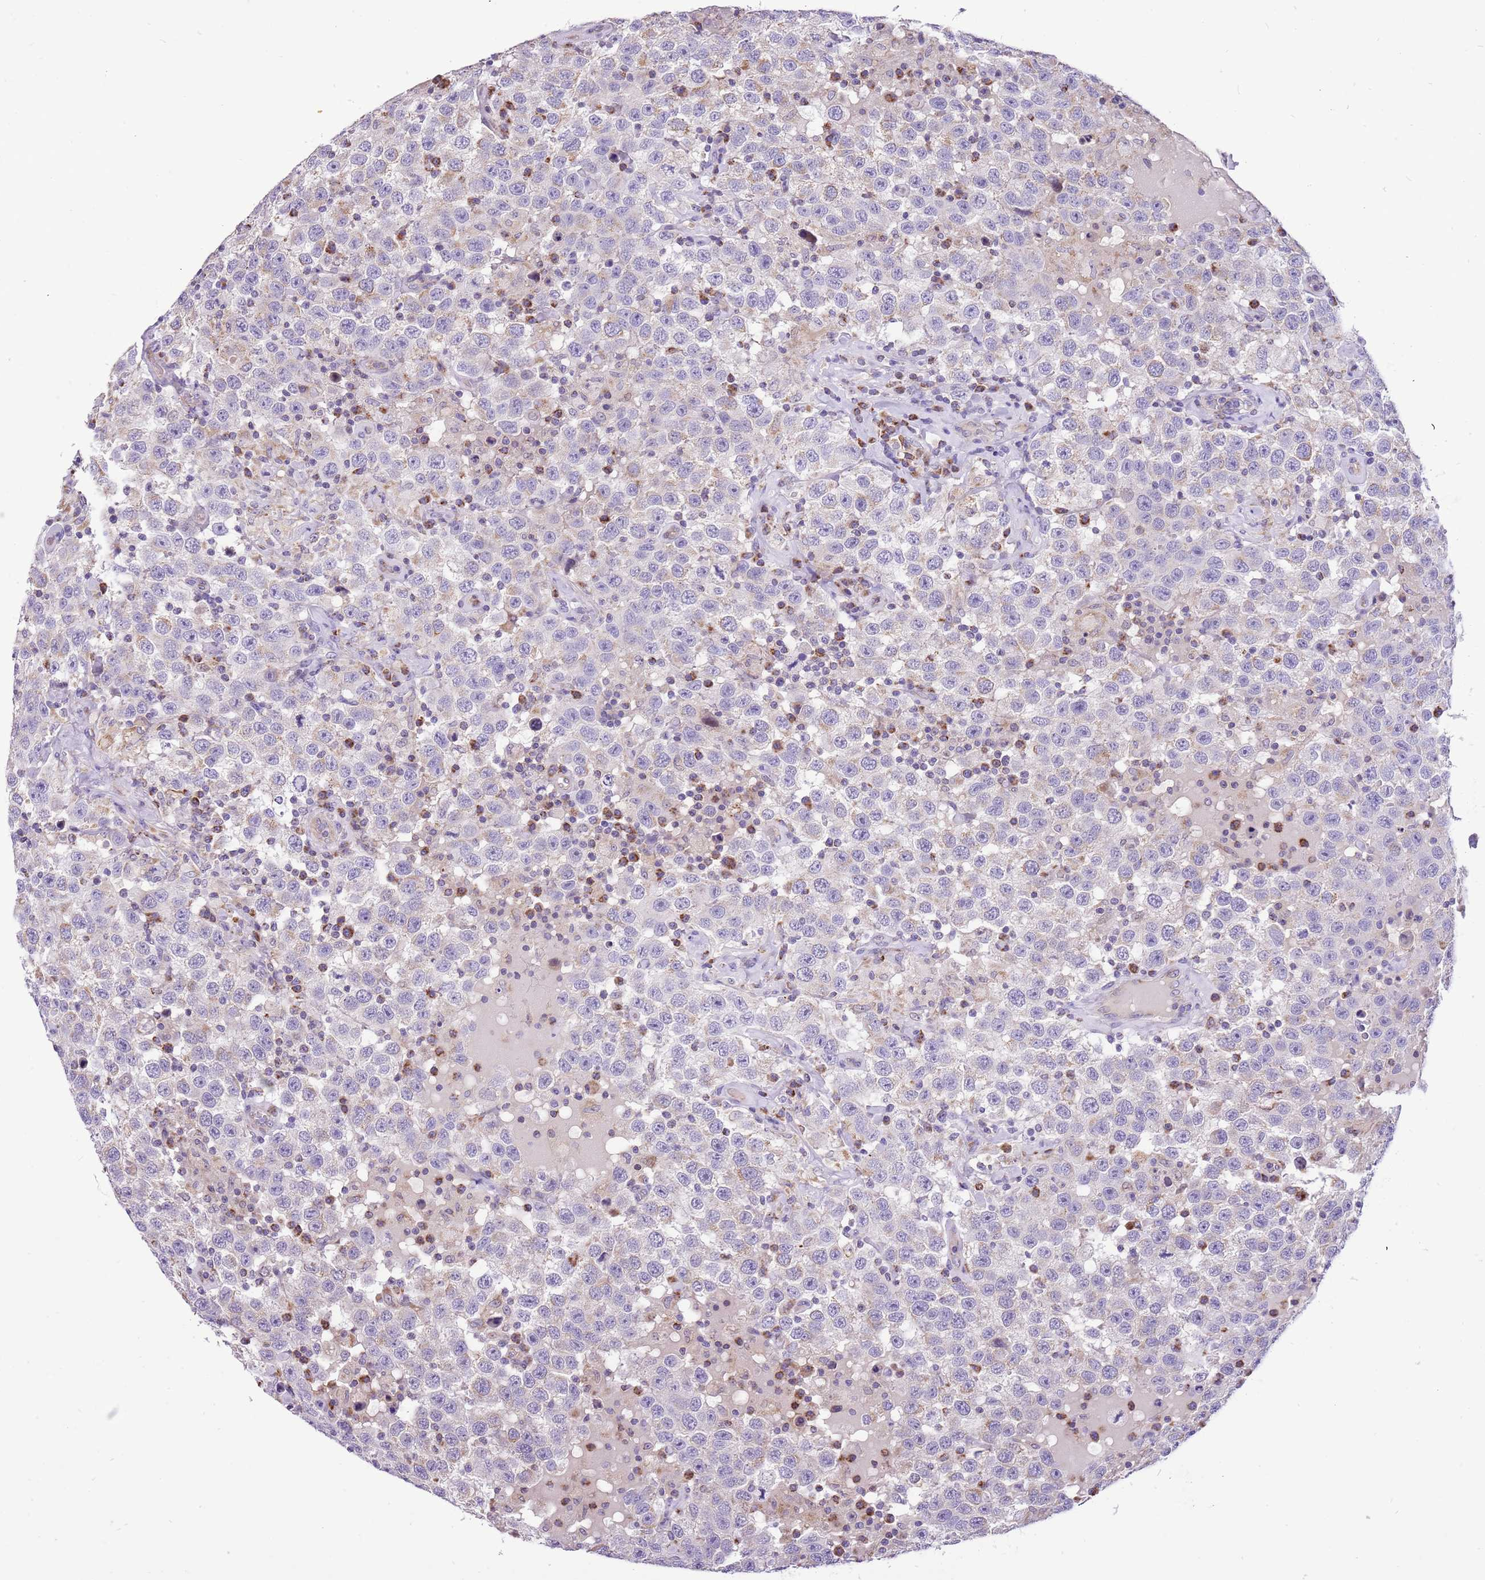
{"staining": {"intensity": "negative", "quantity": "none", "location": "none"}, "tissue": "testis cancer", "cell_type": "Tumor cells", "image_type": "cancer", "snomed": [{"axis": "morphology", "description": "Seminoma, NOS"}, {"axis": "topography", "description": "Testis"}], "caption": "This is an immunohistochemistry (IHC) image of testis cancer (seminoma). There is no expression in tumor cells.", "gene": "COX17", "patient": {"sex": "male", "age": 41}}